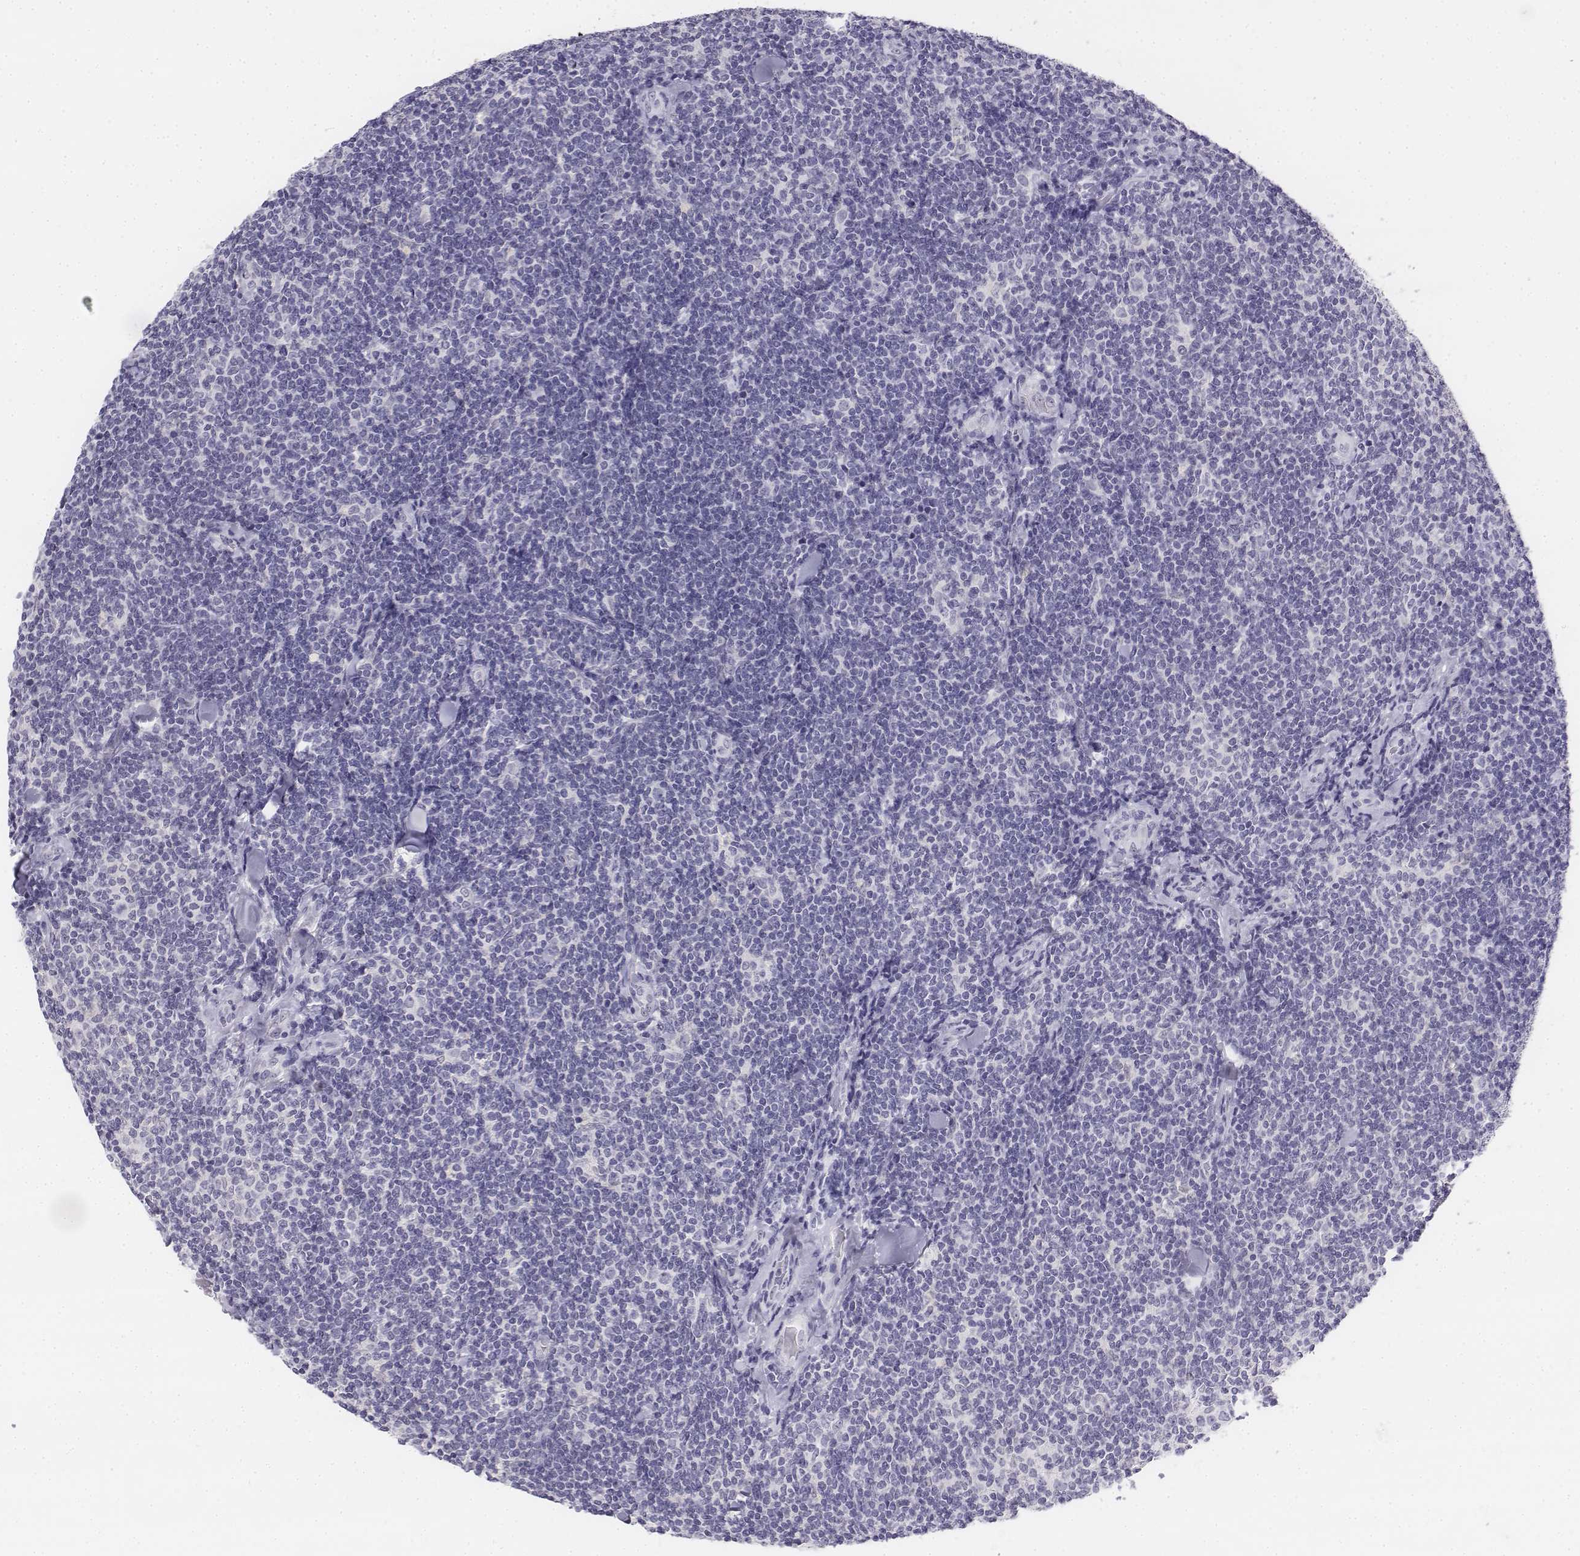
{"staining": {"intensity": "negative", "quantity": "none", "location": "none"}, "tissue": "lymphoma", "cell_type": "Tumor cells", "image_type": "cancer", "snomed": [{"axis": "morphology", "description": "Malignant lymphoma, non-Hodgkin's type, Low grade"}, {"axis": "topography", "description": "Lymph node"}], "caption": "A histopathology image of human lymphoma is negative for staining in tumor cells.", "gene": "UCN2", "patient": {"sex": "female", "age": 56}}